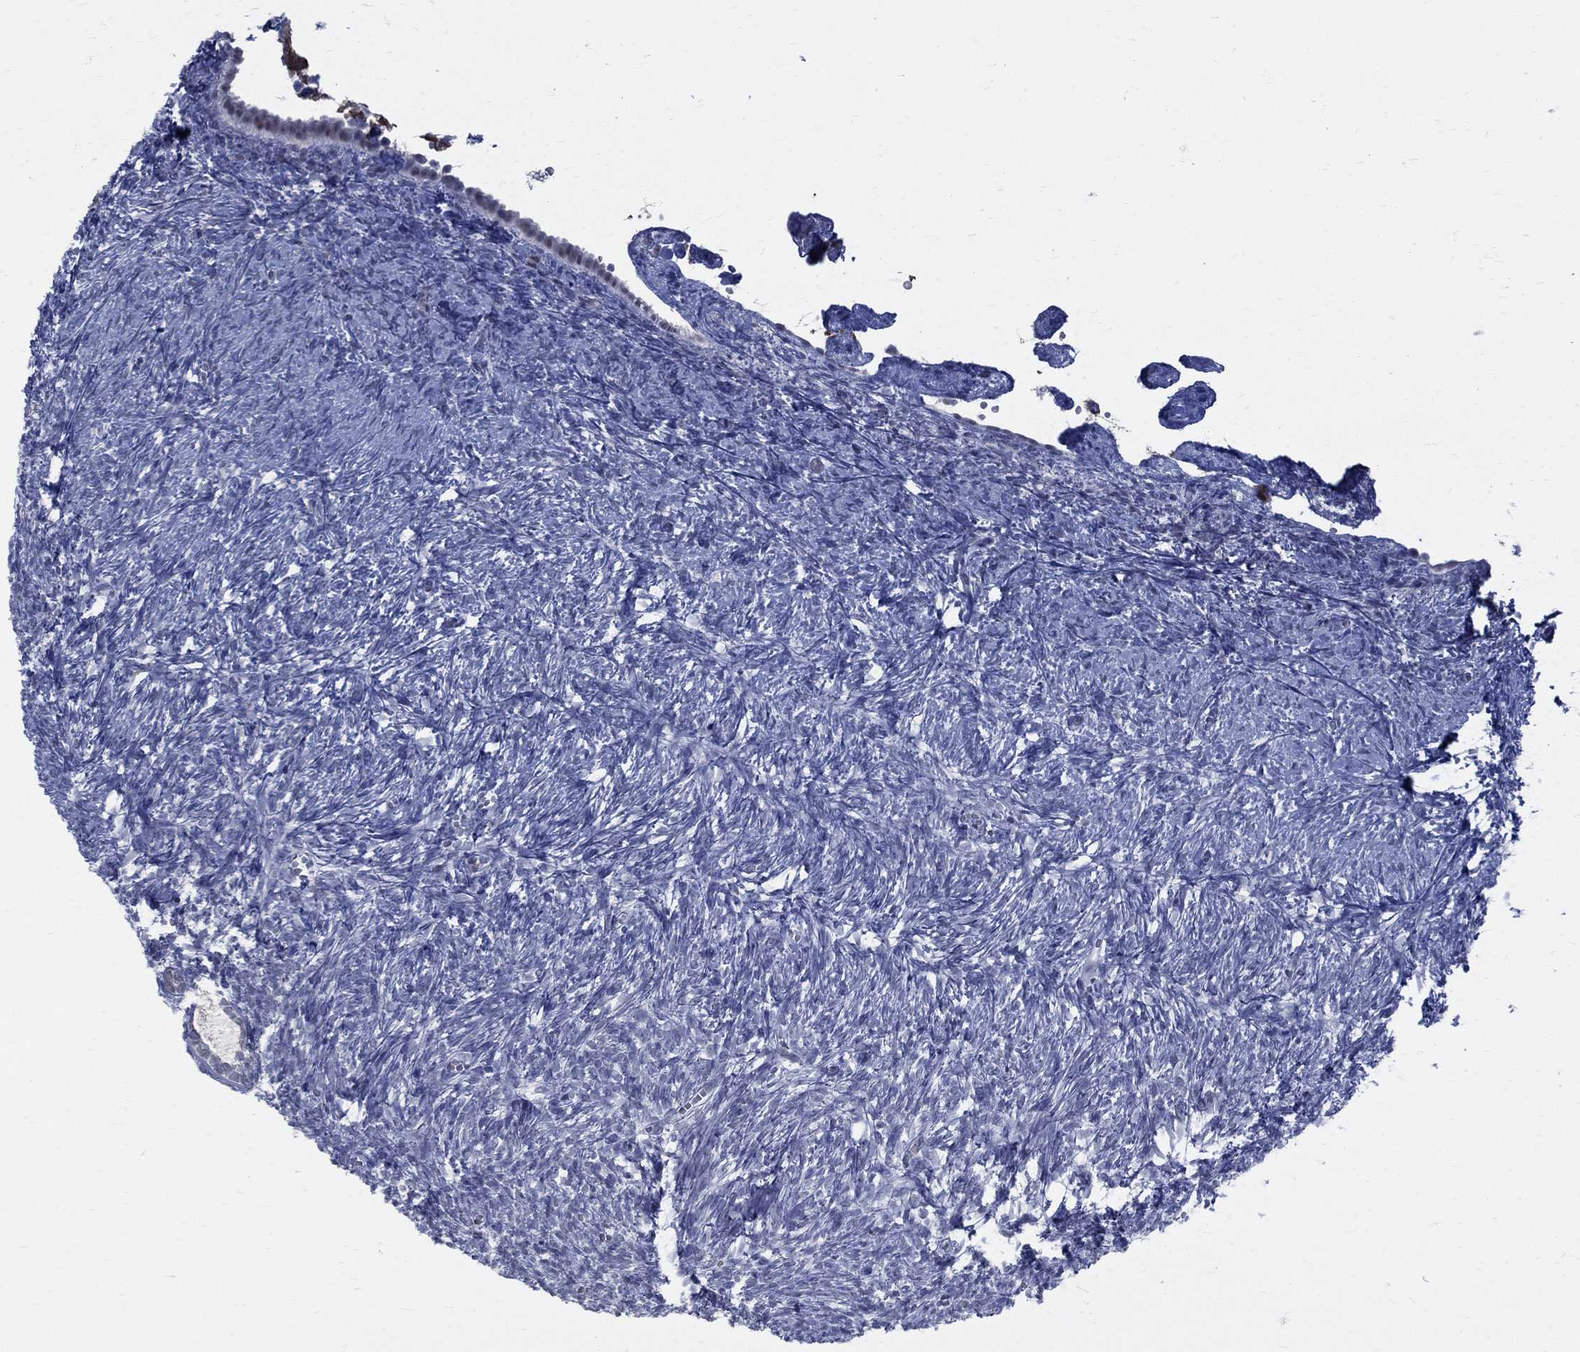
{"staining": {"intensity": "negative", "quantity": "none", "location": "none"}, "tissue": "ovary", "cell_type": "Follicle cells", "image_type": "normal", "snomed": [{"axis": "morphology", "description": "Normal tissue, NOS"}, {"axis": "topography", "description": "Ovary"}], "caption": "Follicle cells are negative for protein expression in normal human ovary.", "gene": "GCFC2", "patient": {"sex": "female", "age": 43}}